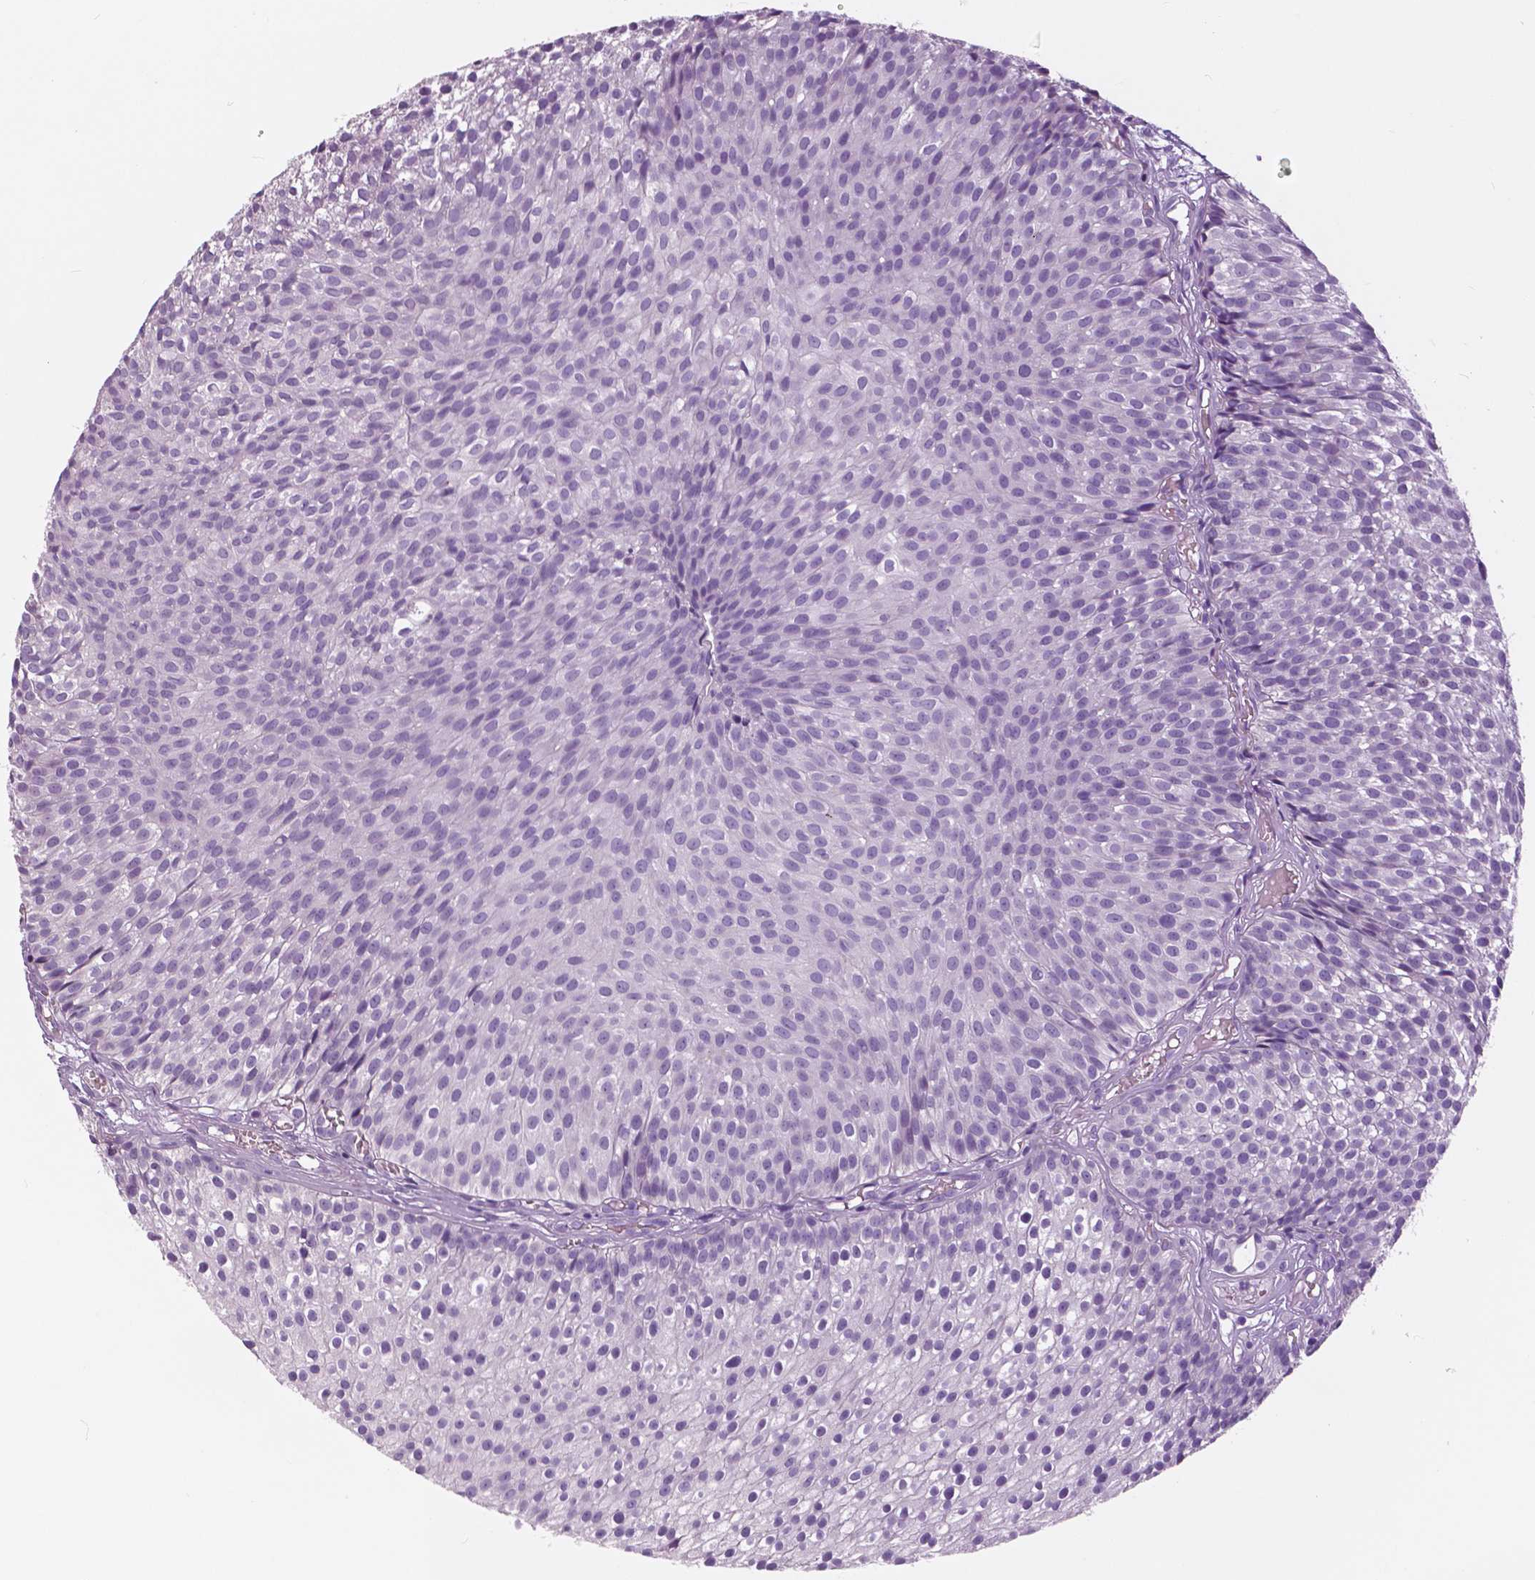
{"staining": {"intensity": "negative", "quantity": "none", "location": "none"}, "tissue": "urothelial cancer", "cell_type": "Tumor cells", "image_type": "cancer", "snomed": [{"axis": "morphology", "description": "Urothelial carcinoma, Low grade"}, {"axis": "topography", "description": "Urinary bladder"}], "caption": "Histopathology image shows no significant protein expression in tumor cells of urothelial carcinoma (low-grade).", "gene": "SERPINI1", "patient": {"sex": "male", "age": 63}}